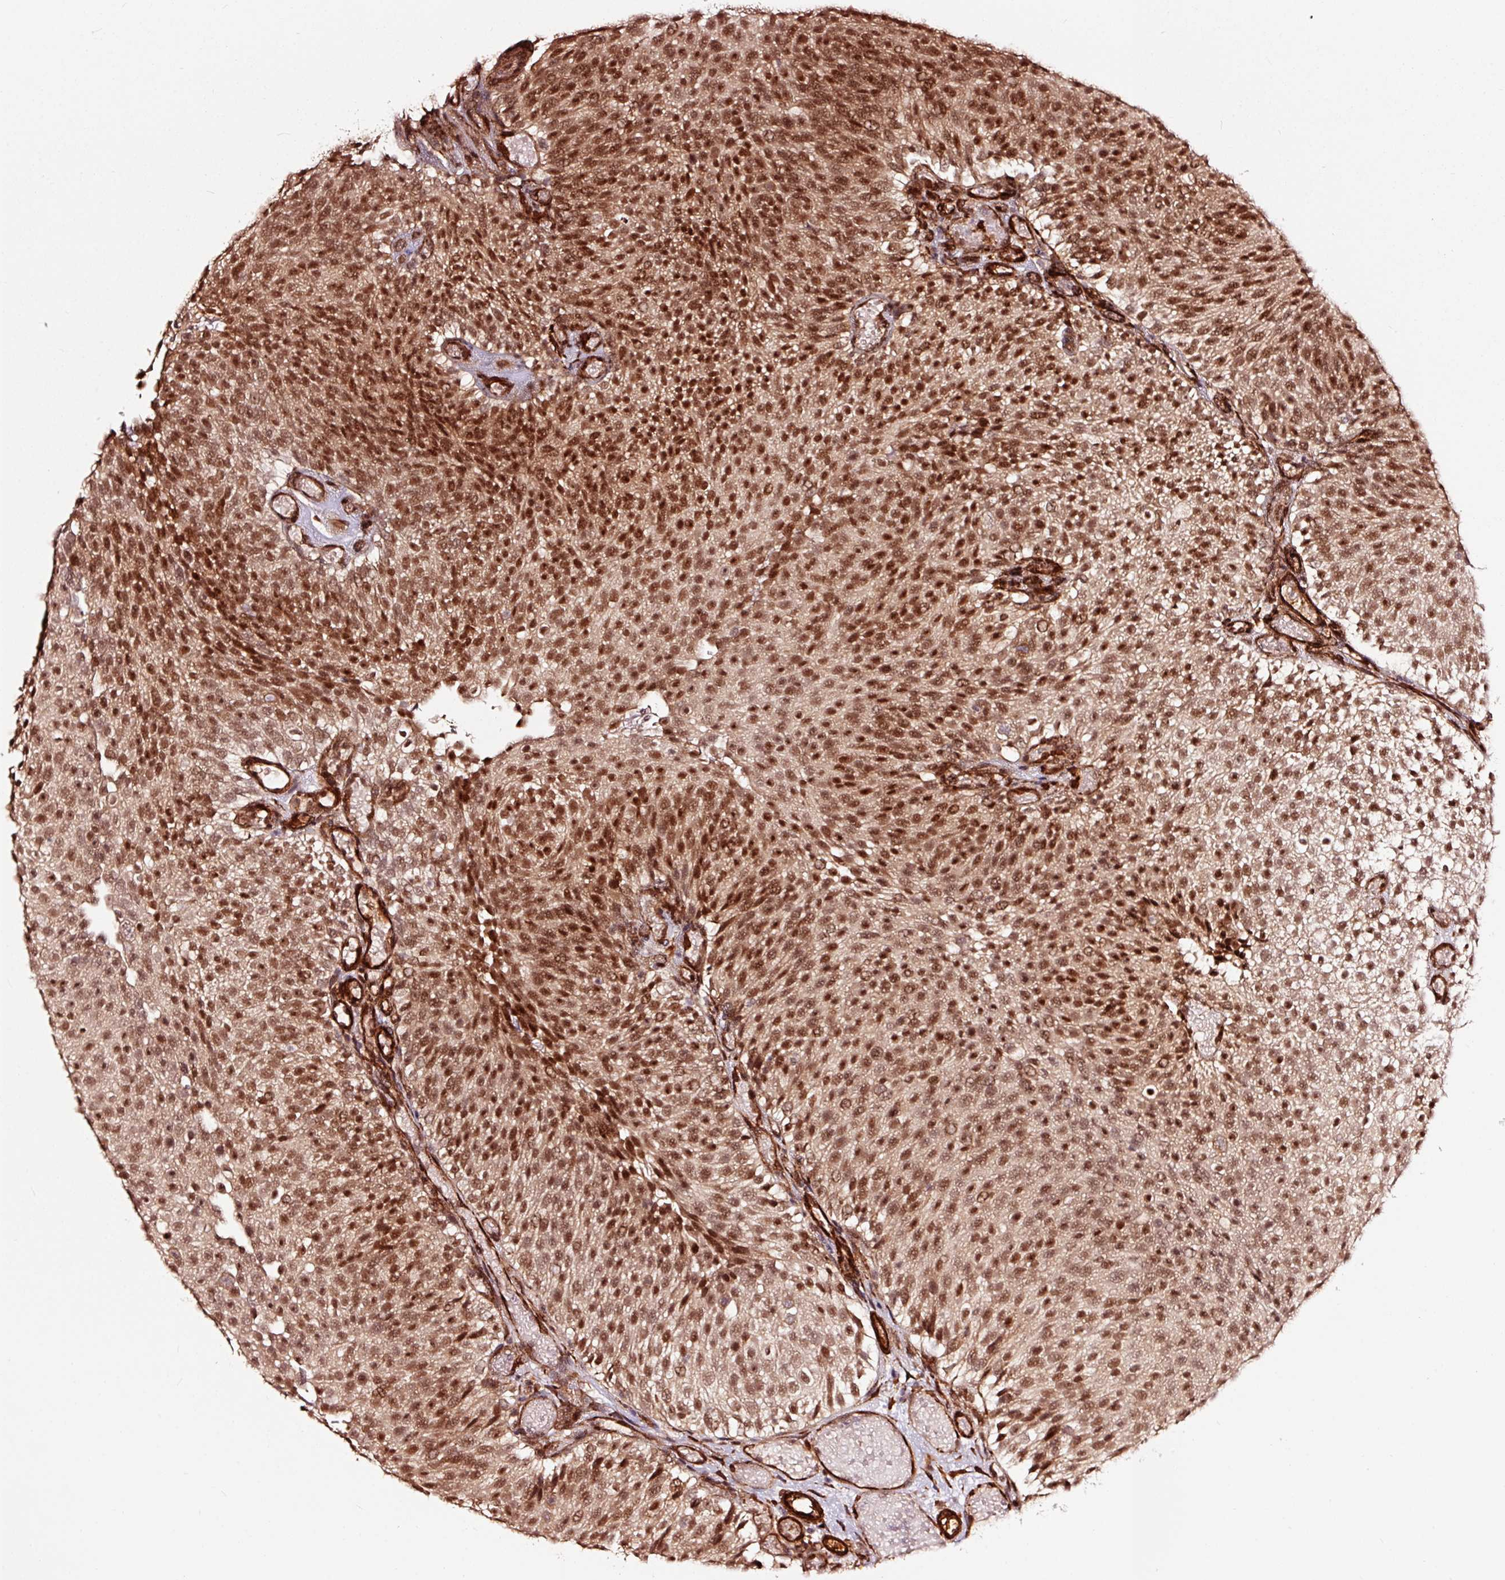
{"staining": {"intensity": "strong", "quantity": ">75%", "location": "nuclear"}, "tissue": "urothelial cancer", "cell_type": "Tumor cells", "image_type": "cancer", "snomed": [{"axis": "morphology", "description": "Urothelial carcinoma, Low grade"}, {"axis": "topography", "description": "Urinary bladder"}], "caption": "Urothelial carcinoma (low-grade) stained with a brown dye displays strong nuclear positive staining in approximately >75% of tumor cells.", "gene": "TPM1", "patient": {"sex": "male", "age": 78}}